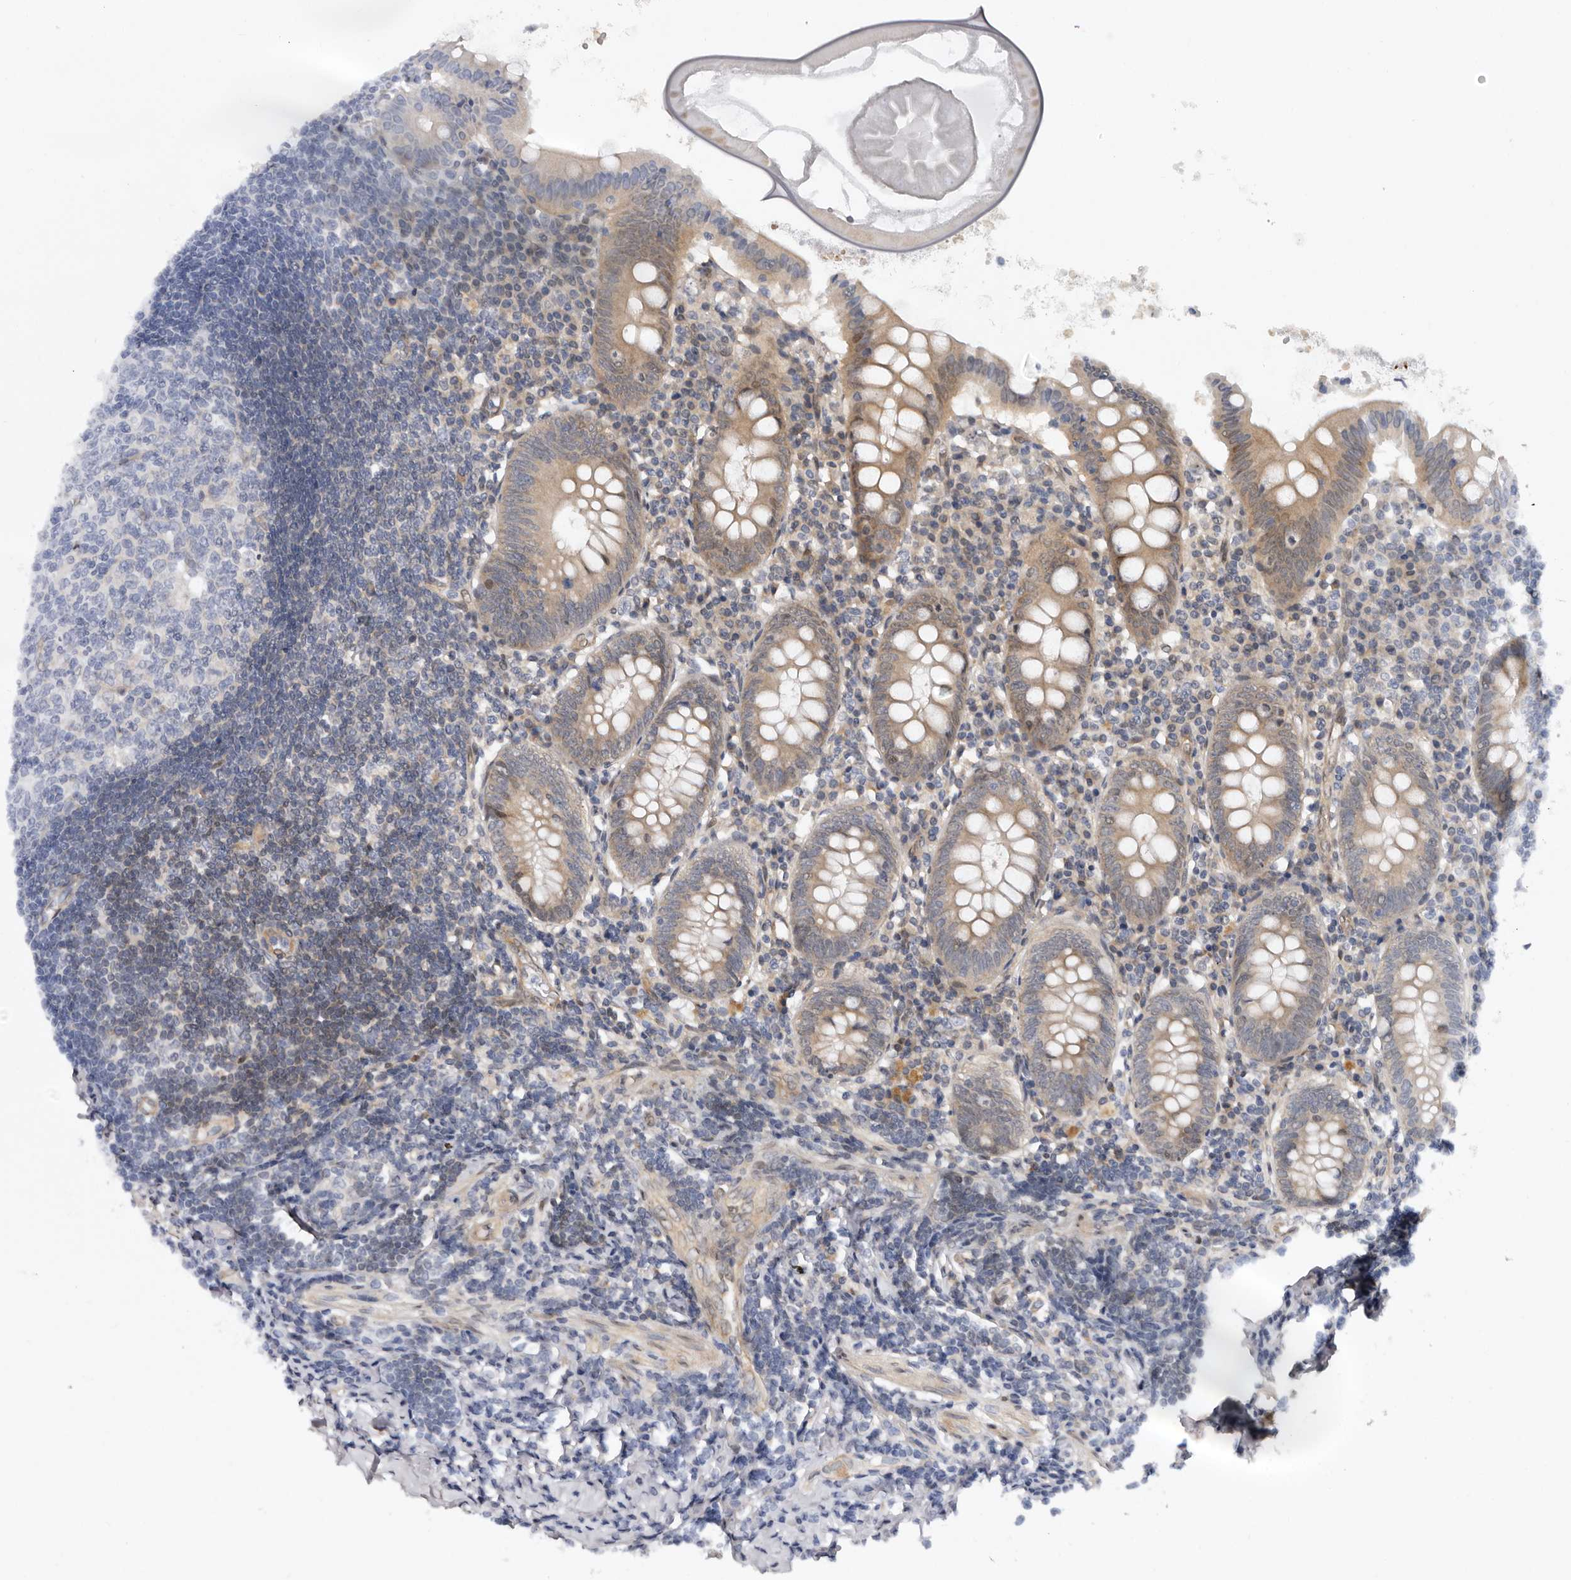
{"staining": {"intensity": "moderate", "quantity": ">75%", "location": "cytoplasmic/membranous"}, "tissue": "appendix", "cell_type": "Glandular cells", "image_type": "normal", "snomed": [{"axis": "morphology", "description": "Normal tissue, NOS"}, {"axis": "topography", "description": "Appendix"}], "caption": "Immunohistochemical staining of benign appendix exhibits >75% levels of moderate cytoplasmic/membranous protein expression in about >75% of glandular cells. The staining was performed using DAB (3,3'-diaminobenzidine) to visualize the protein expression in brown, while the nuclei were stained in blue with hematoxylin (Magnification: 20x).", "gene": "SBDS", "patient": {"sex": "female", "age": 54}}